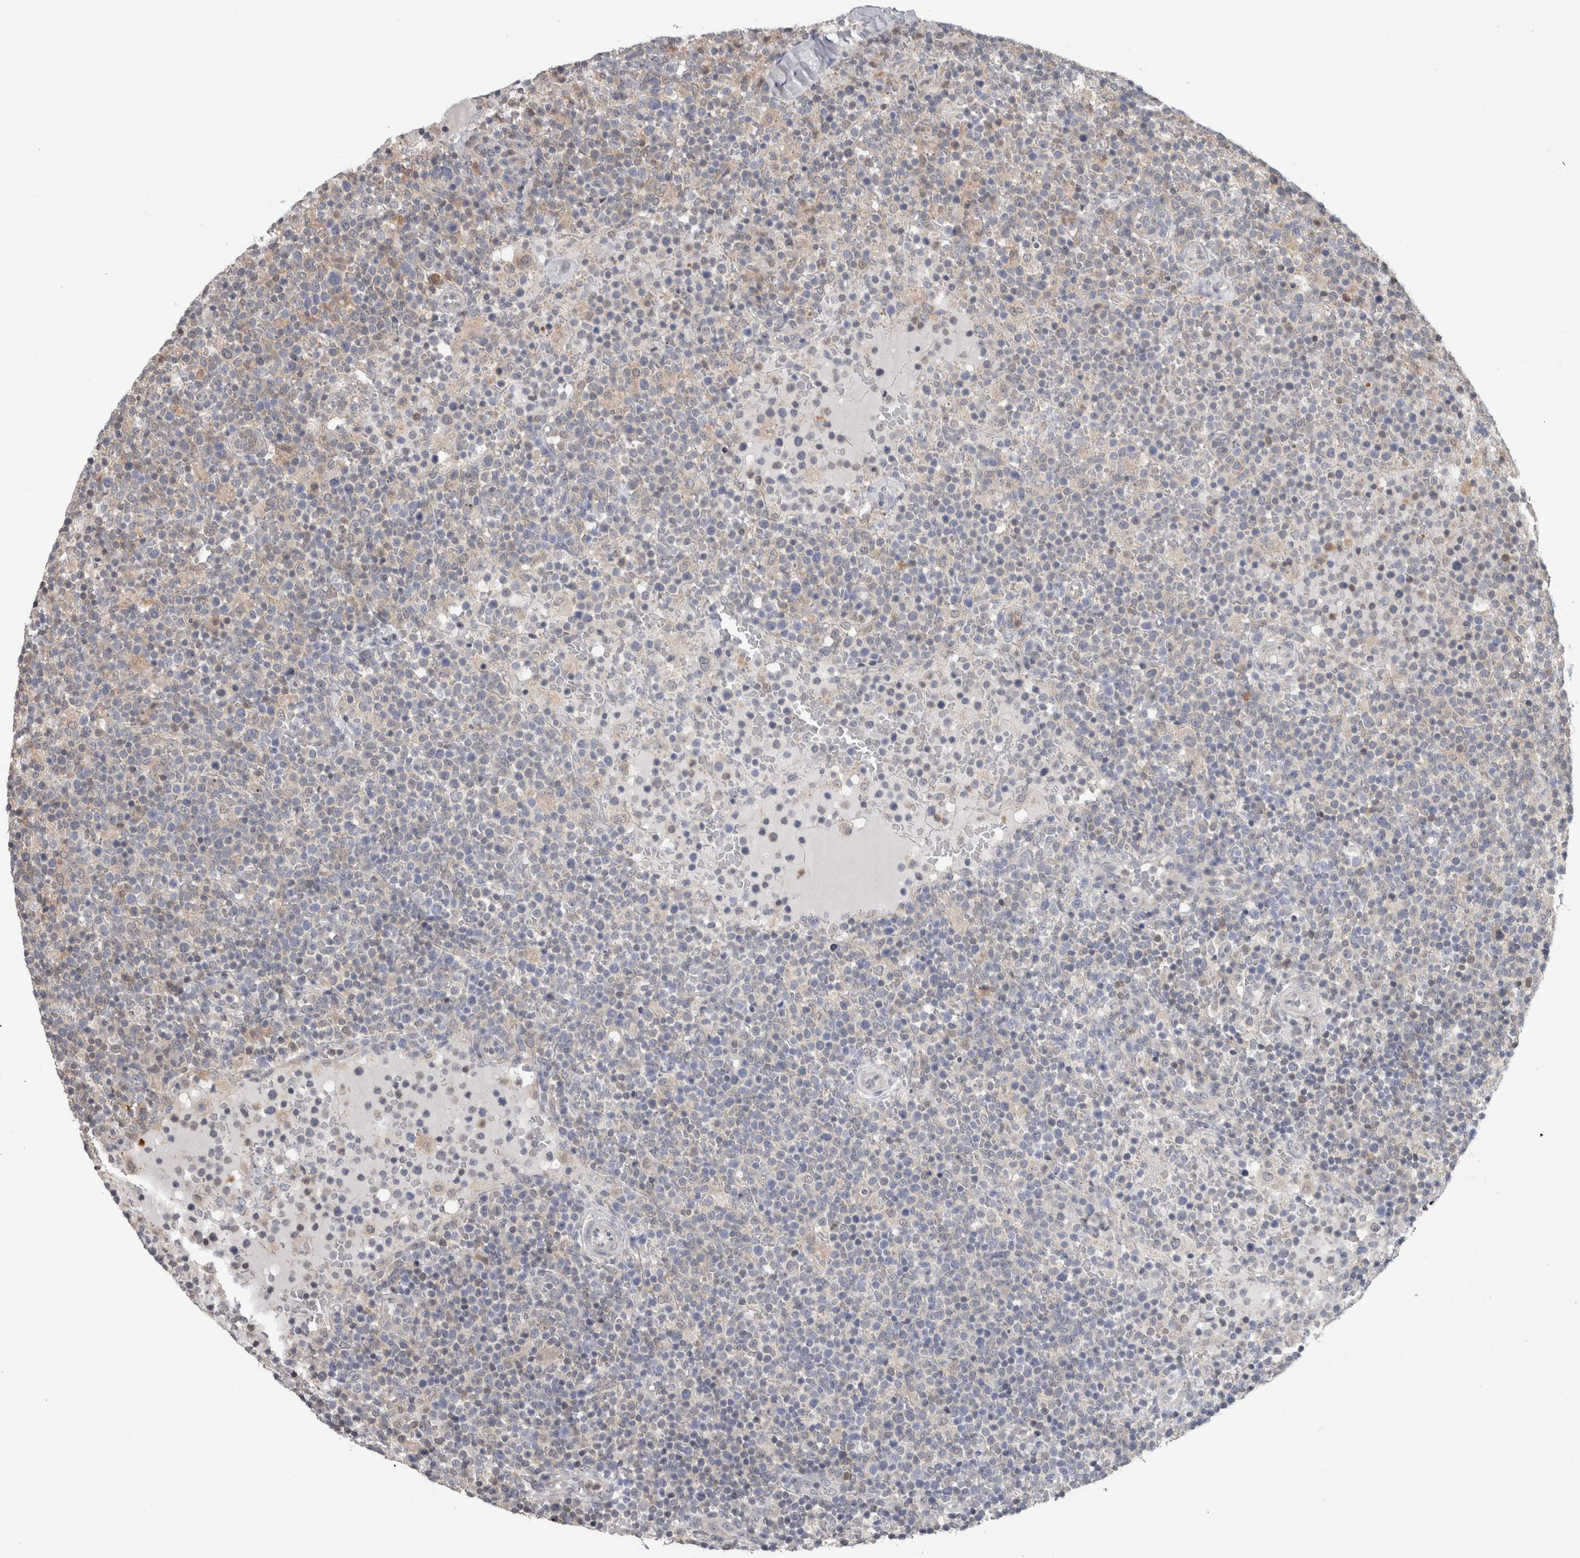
{"staining": {"intensity": "negative", "quantity": "none", "location": "none"}, "tissue": "lymphoma", "cell_type": "Tumor cells", "image_type": "cancer", "snomed": [{"axis": "morphology", "description": "Malignant lymphoma, non-Hodgkin's type, High grade"}, {"axis": "topography", "description": "Lymph node"}], "caption": "DAB immunohistochemical staining of lymphoma exhibits no significant staining in tumor cells.", "gene": "USH1G", "patient": {"sex": "male", "age": 61}}